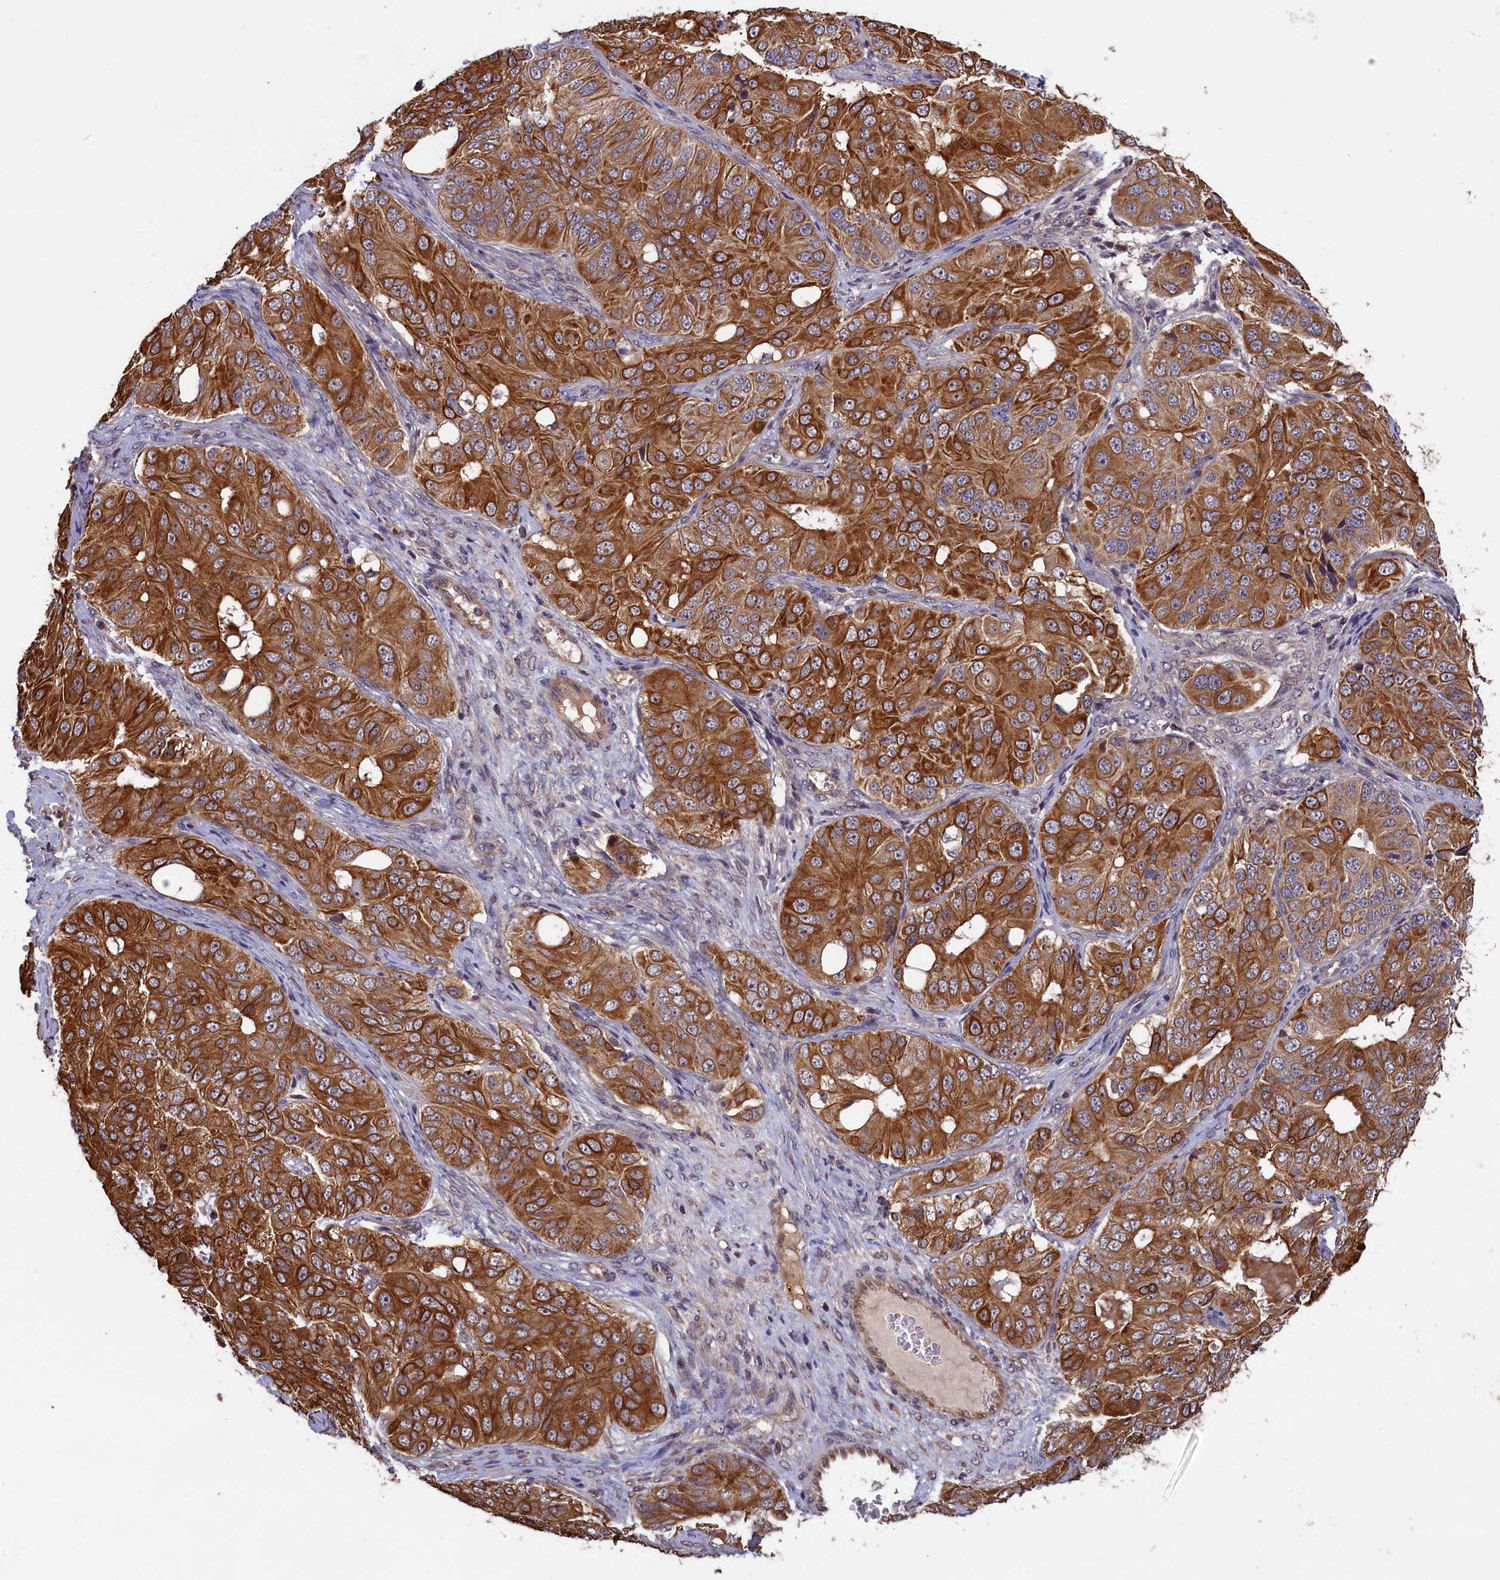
{"staining": {"intensity": "strong", "quantity": ">75%", "location": "cytoplasmic/membranous"}, "tissue": "ovarian cancer", "cell_type": "Tumor cells", "image_type": "cancer", "snomed": [{"axis": "morphology", "description": "Carcinoma, endometroid"}, {"axis": "topography", "description": "Ovary"}], "caption": "Protein expression analysis of human ovarian endometroid carcinoma reveals strong cytoplasmic/membranous positivity in approximately >75% of tumor cells.", "gene": "DENND1B", "patient": {"sex": "female", "age": 51}}